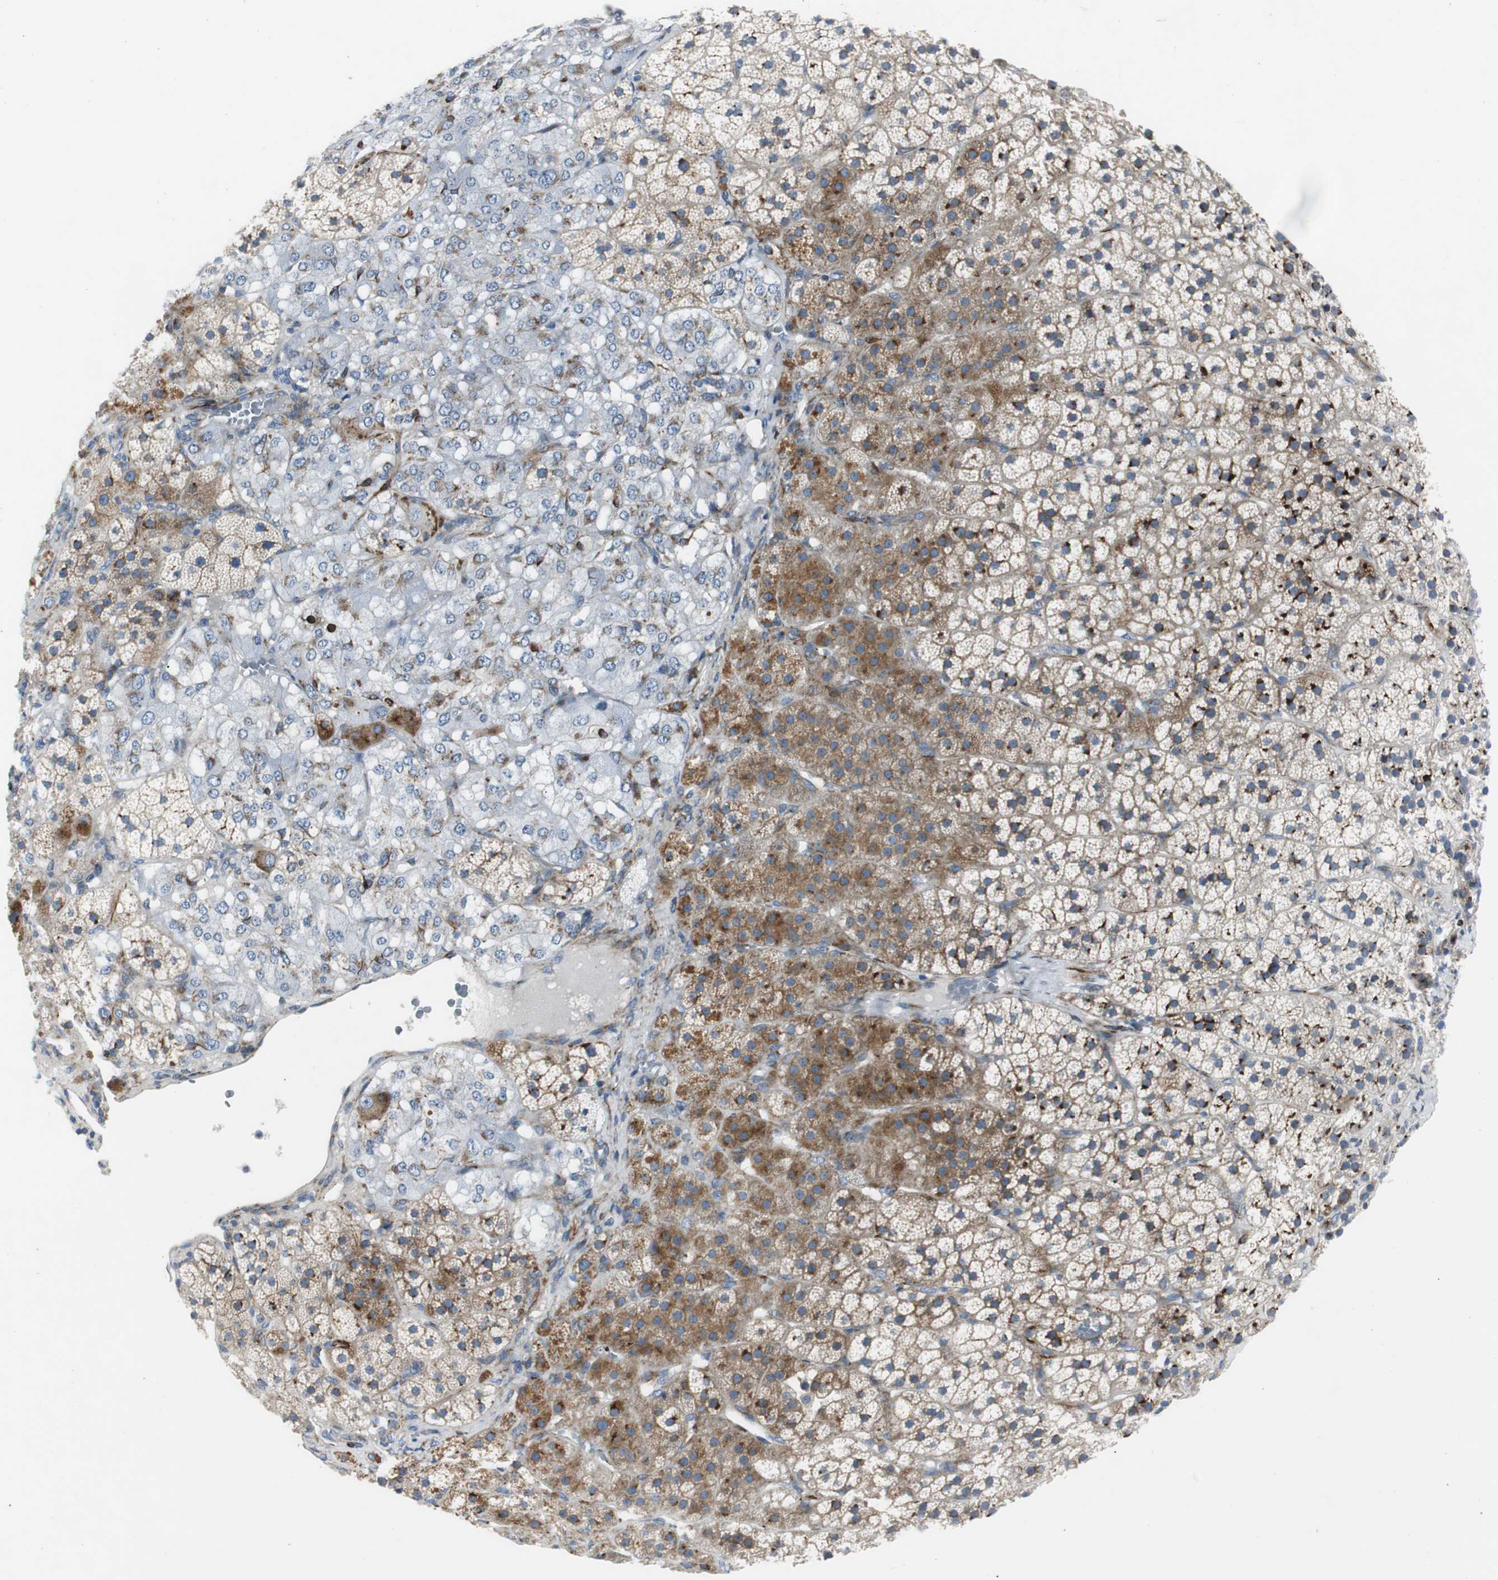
{"staining": {"intensity": "moderate", "quantity": "<25%", "location": "cytoplasmic/membranous"}, "tissue": "adrenal gland", "cell_type": "Glandular cells", "image_type": "normal", "snomed": [{"axis": "morphology", "description": "Normal tissue, NOS"}, {"axis": "topography", "description": "Adrenal gland"}], "caption": "This is an image of immunohistochemistry staining of unremarkable adrenal gland, which shows moderate staining in the cytoplasmic/membranous of glandular cells.", "gene": "BBC3", "patient": {"sex": "female", "age": 44}}